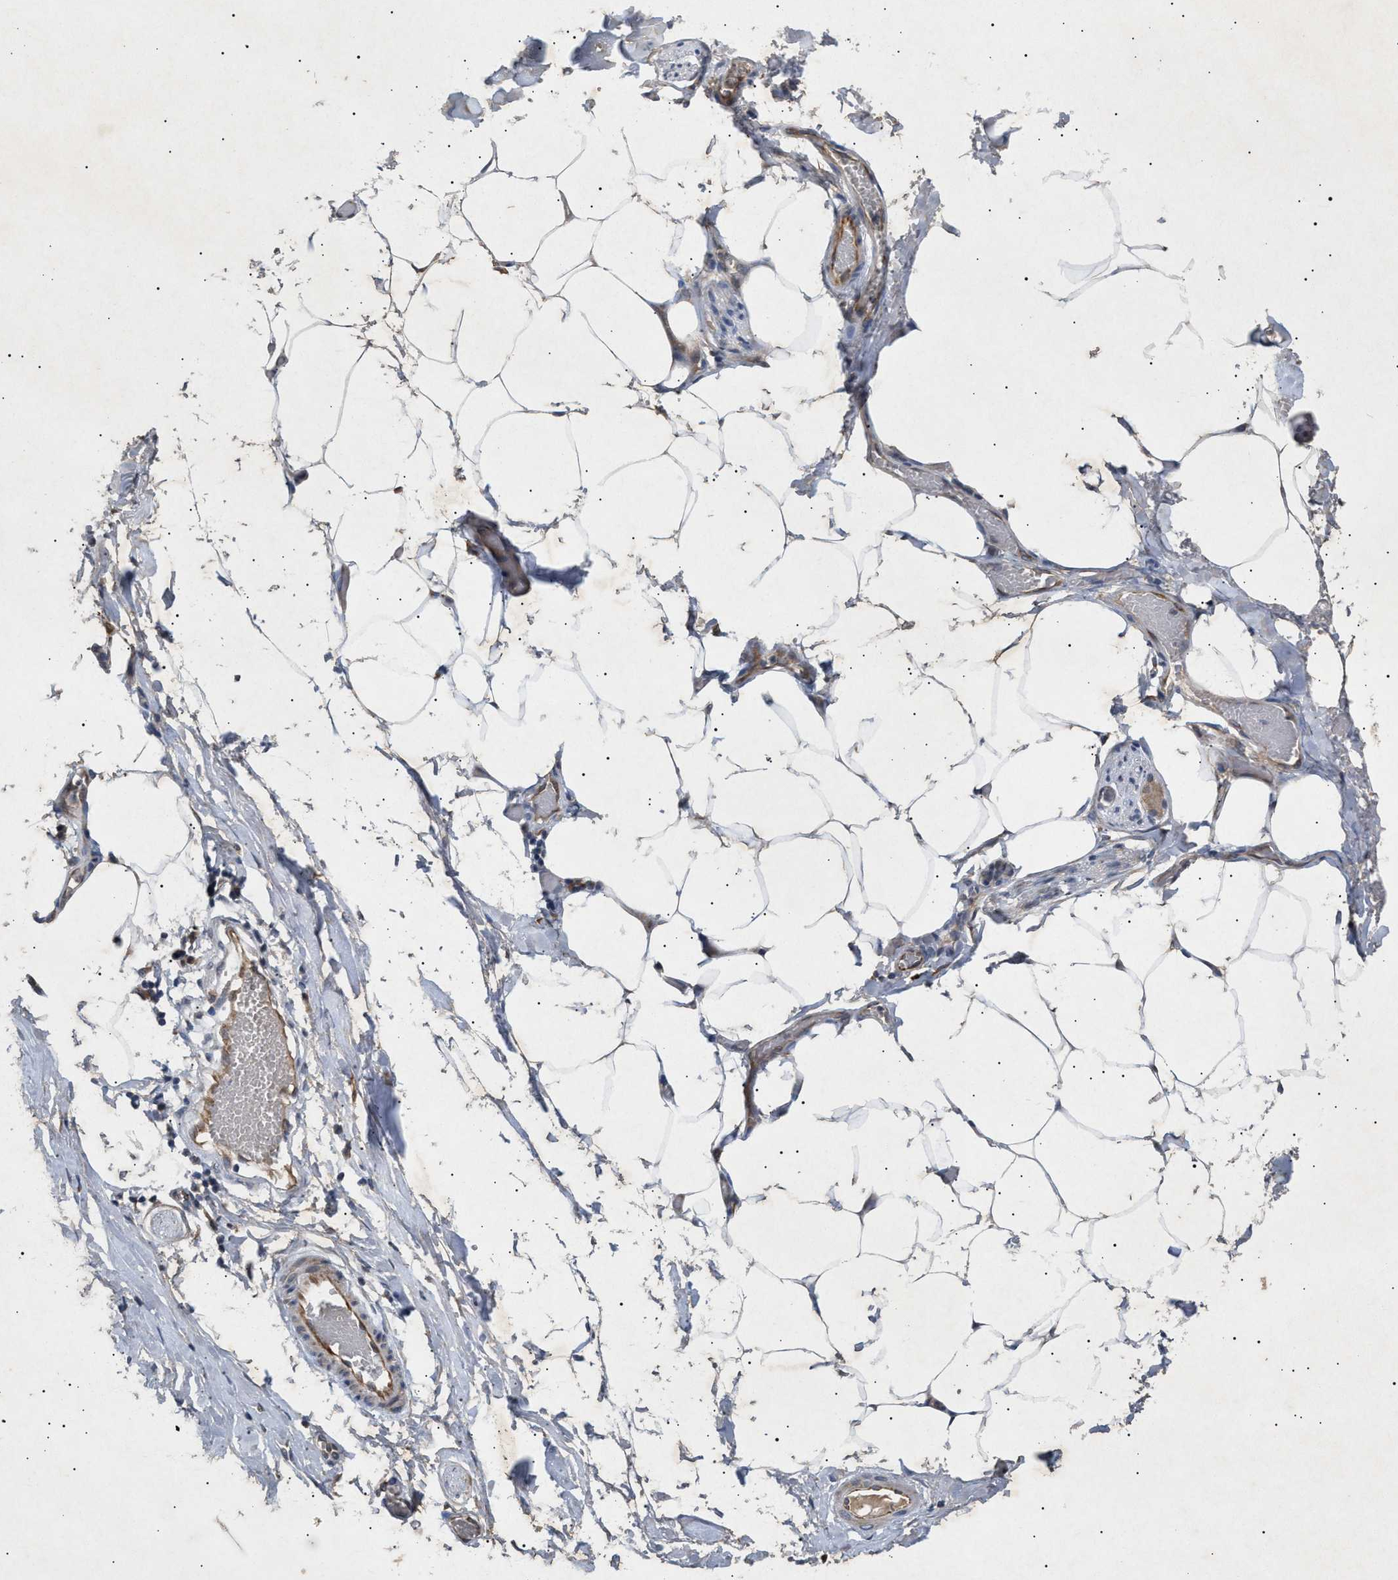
{"staining": {"intensity": "moderate", "quantity": "25%-75%", "location": "cytoplasmic/membranous"}, "tissue": "adipose tissue", "cell_type": "Adipocytes", "image_type": "normal", "snomed": [{"axis": "morphology", "description": "Normal tissue, NOS"}, {"axis": "morphology", "description": "Adenocarcinoma, NOS"}, {"axis": "topography", "description": "Colon"}, {"axis": "topography", "description": "Peripheral nerve tissue"}], "caption": "DAB immunohistochemical staining of normal human adipose tissue shows moderate cytoplasmic/membranous protein expression in approximately 25%-75% of adipocytes. The protein of interest is shown in brown color, while the nuclei are stained blue.", "gene": "SIRT5", "patient": {"sex": "male", "age": 14}}